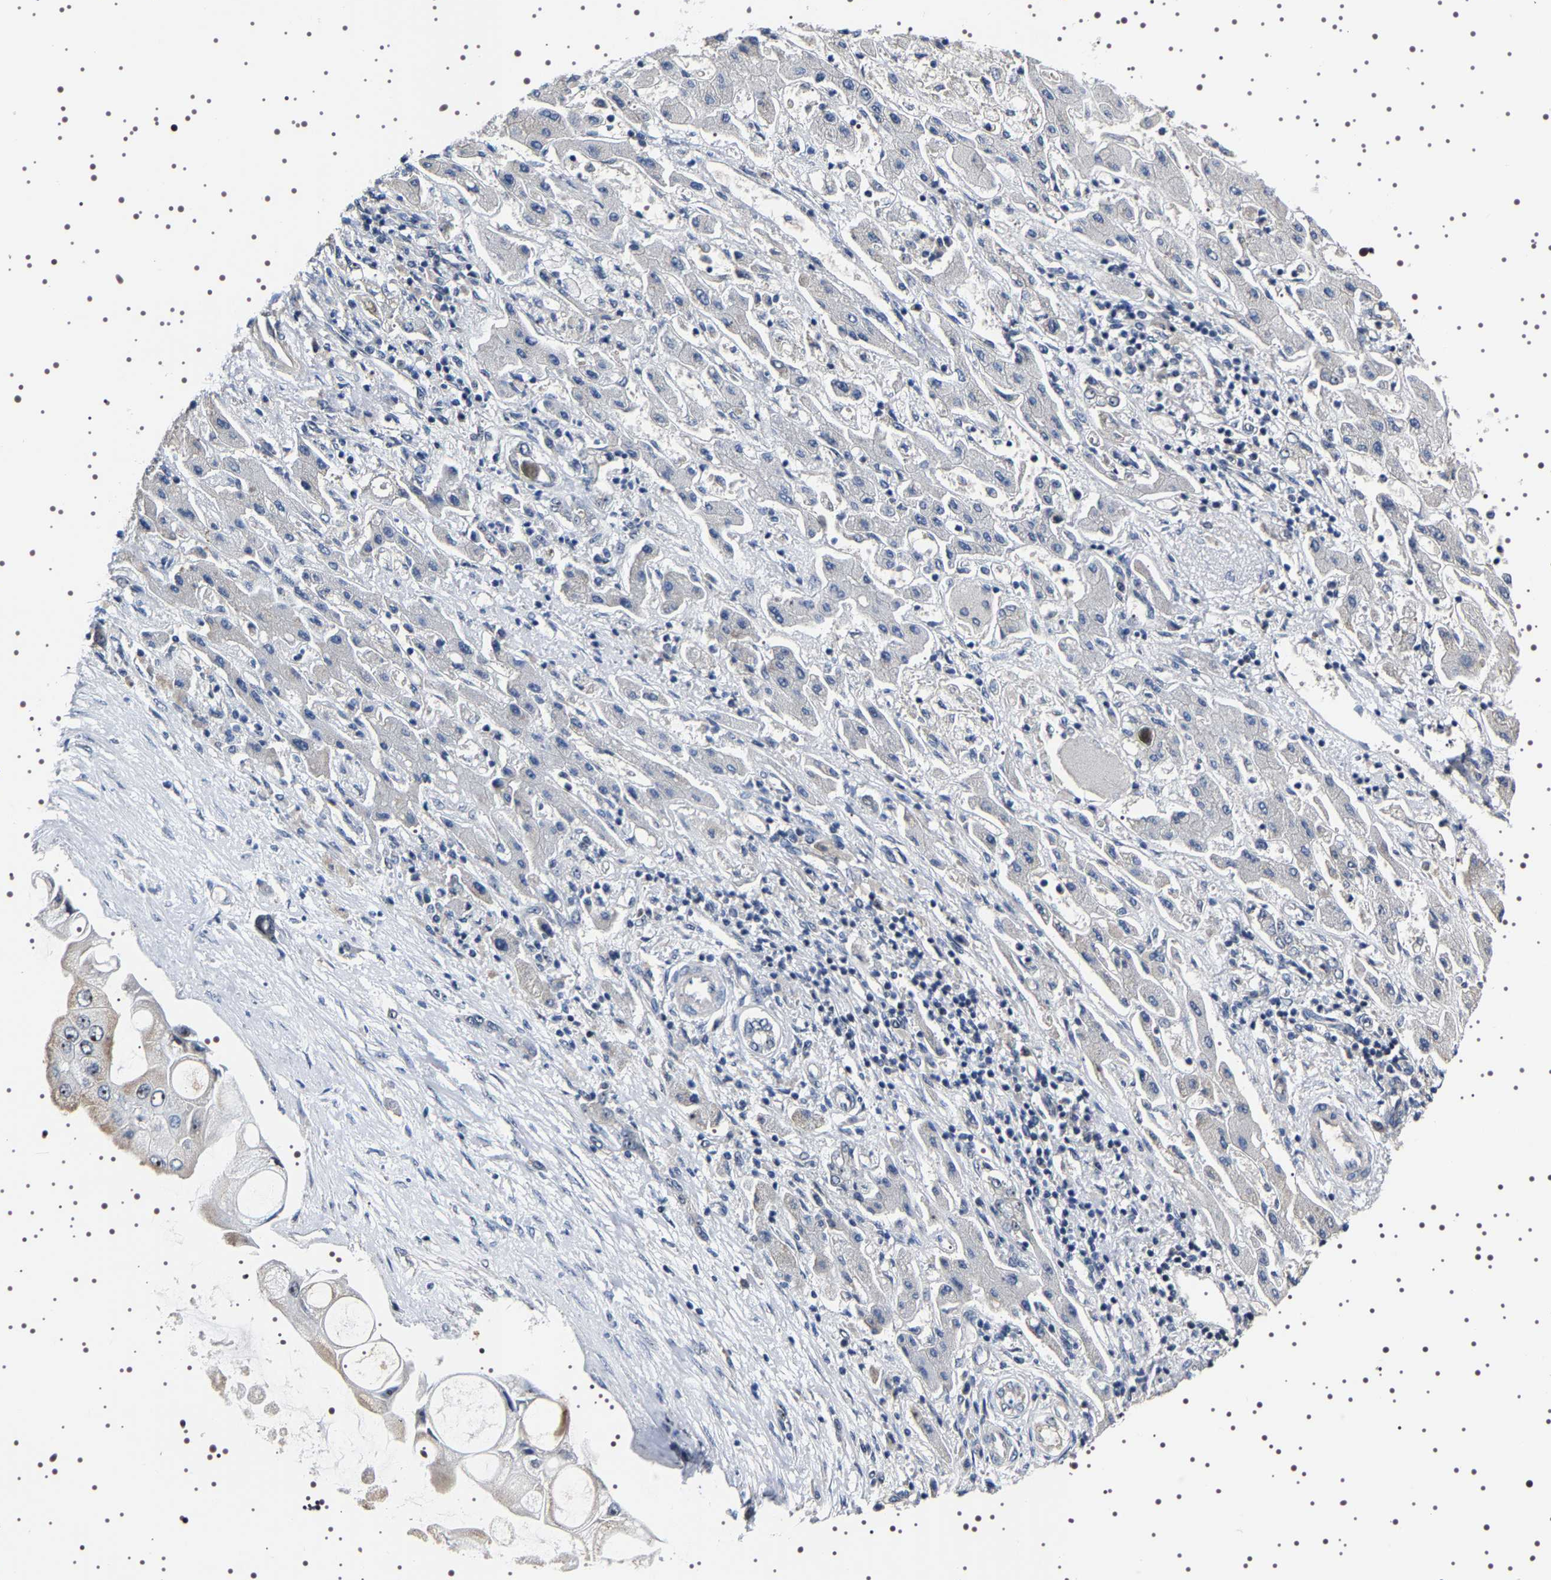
{"staining": {"intensity": "negative", "quantity": "none", "location": "none"}, "tissue": "liver cancer", "cell_type": "Tumor cells", "image_type": "cancer", "snomed": [{"axis": "morphology", "description": "Cholangiocarcinoma"}, {"axis": "topography", "description": "Liver"}], "caption": "IHC histopathology image of liver cancer stained for a protein (brown), which displays no positivity in tumor cells.", "gene": "GNL3", "patient": {"sex": "male", "age": 50}}